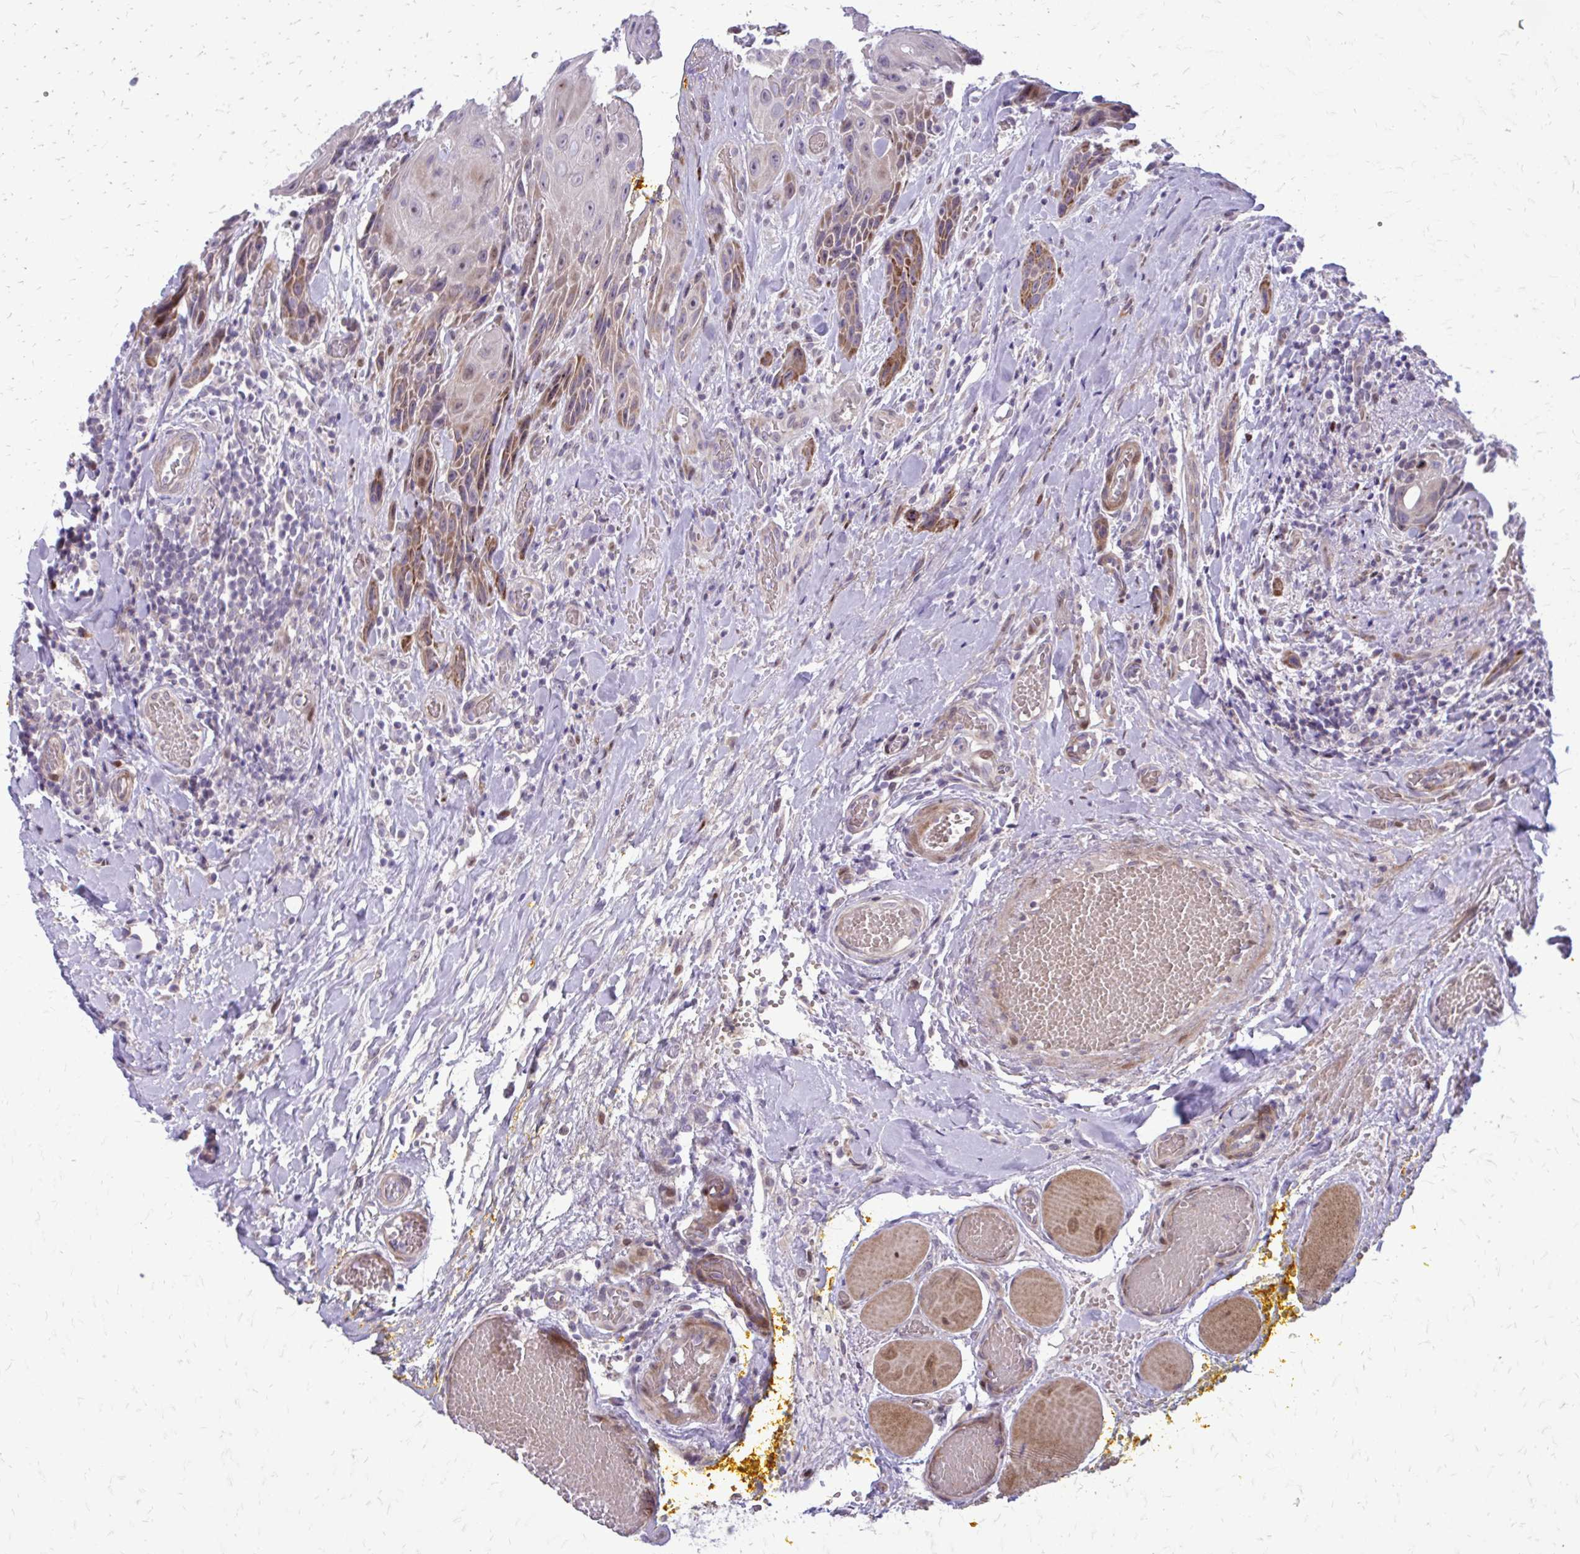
{"staining": {"intensity": "moderate", "quantity": "<25%", "location": "cytoplasmic/membranous"}, "tissue": "head and neck cancer", "cell_type": "Tumor cells", "image_type": "cancer", "snomed": [{"axis": "morphology", "description": "Squamous cell carcinoma, NOS"}, {"axis": "topography", "description": "Oral tissue"}, {"axis": "topography", "description": "Head-Neck"}], "caption": "Immunohistochemical staining of head and neck cancer (squamous cell carcinoma) reveals low levels of moderate cytoplasmic/membranous positivity in about <25% of tumor cells.", "gene": "PPDPFL", "patient": {"sex": "male", "age": 49}}